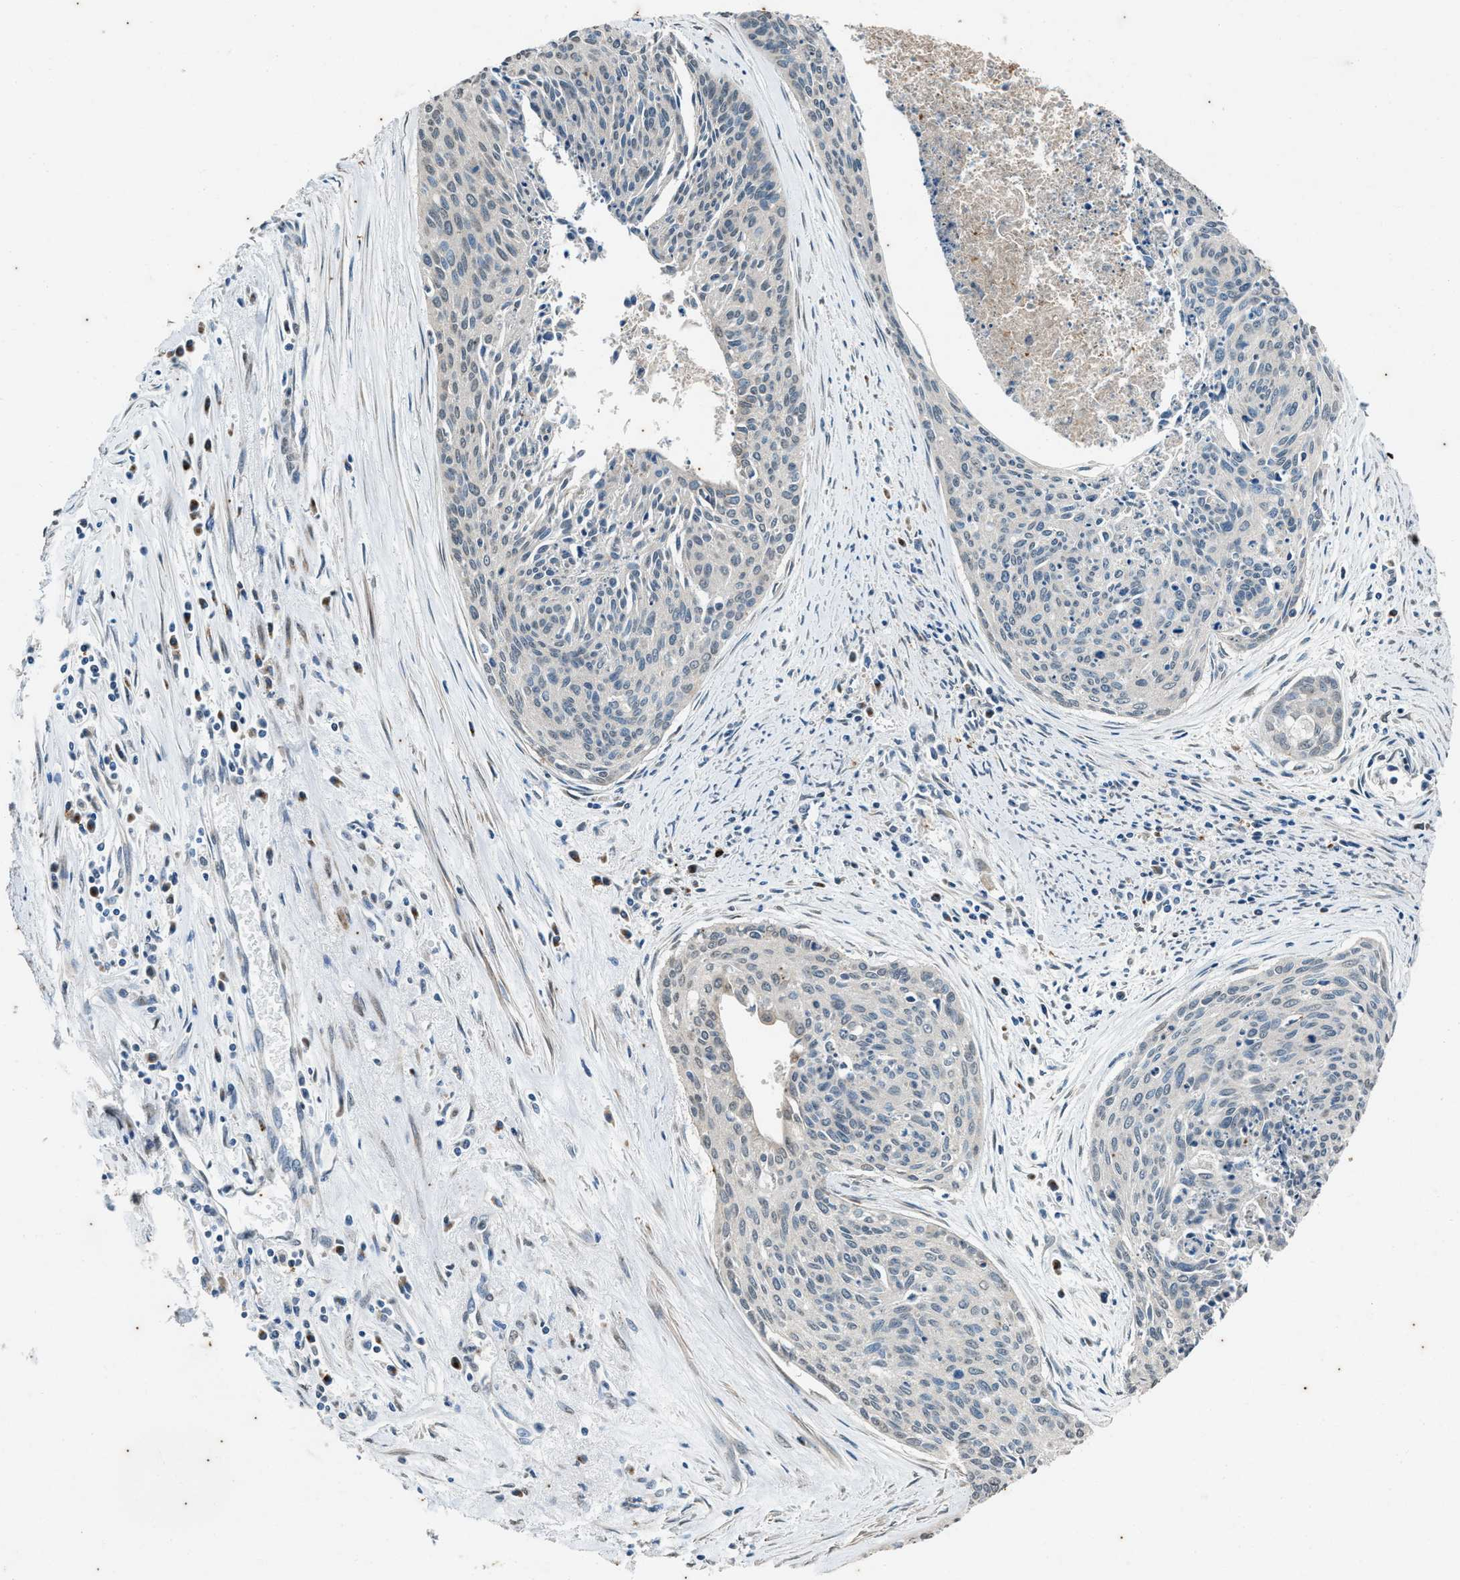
{"staining": {"intensity": "negative", "quantity": "none", "location": "none"}, "tissue": "cervical cancer", "cell_type": "Tumor cells", "image_type": "cancer", "snomed": [{"axis": "morphology", "description": "Squamous cell carcinoma, NOS"}, {"axis": "topography", "description": "Cervix"}], "caption": "Tumor cells show no significant expression in squamous cell carcinoma (cervical).", "gene": "CHPF2", "patient": {"sex": "female", "age": 55}}